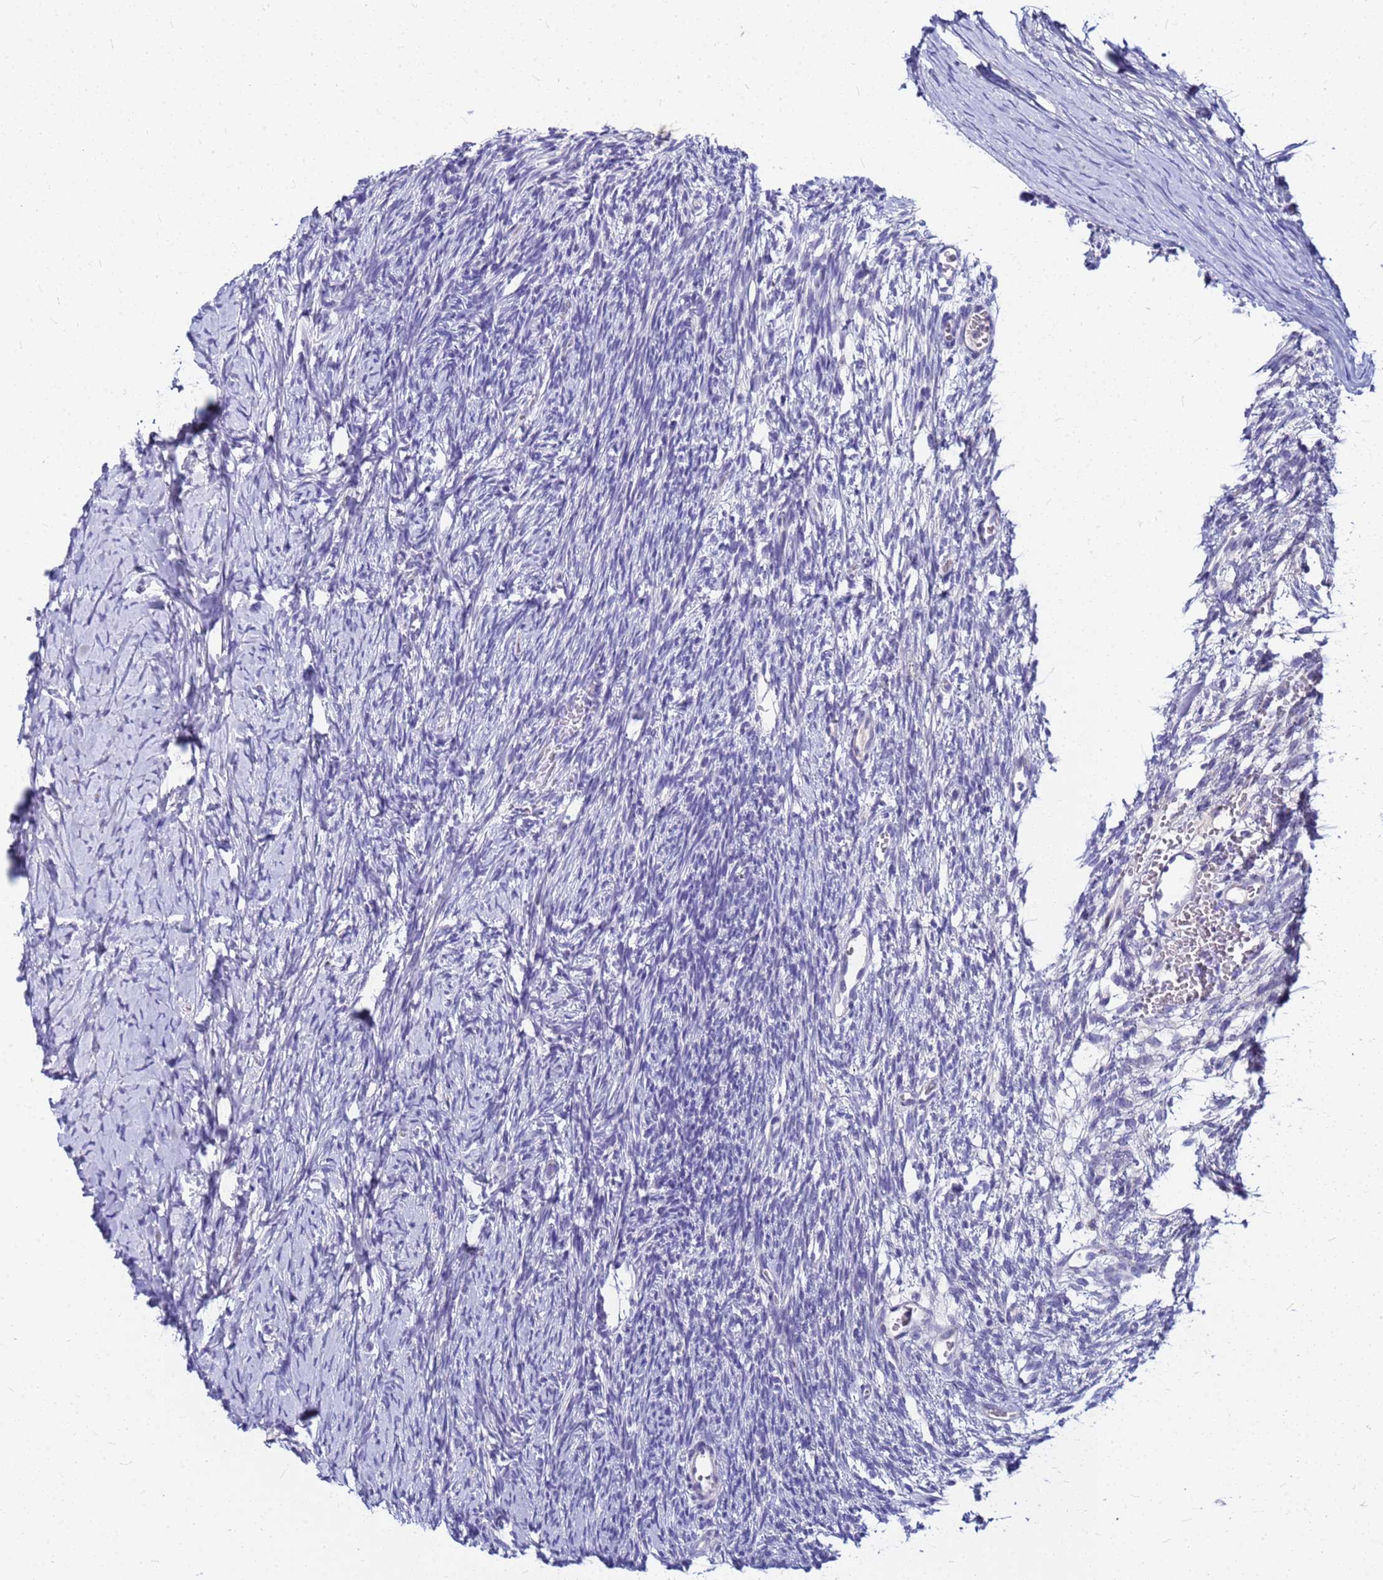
{"staining": {"intensity": "negative", "quantity": "none", "location": "none"}, "tissue": "ovary", "cell_type": "Ovarian stroma cells", "image_type": "normal", "snomed": [{"axis": "morphology", "description": "Normal tissue, NOS"}, {"axis": "topography", "description": "Ovary"}], "caption": "IHC histopathology image of unremarkable ovary: ovary stained with DAB (3,3'-diaminobenzidine) shows no significant protein expression in ovarian stroma cells.", "gene": "DPRX", "patient": {"sex": "female", "age": 39}}